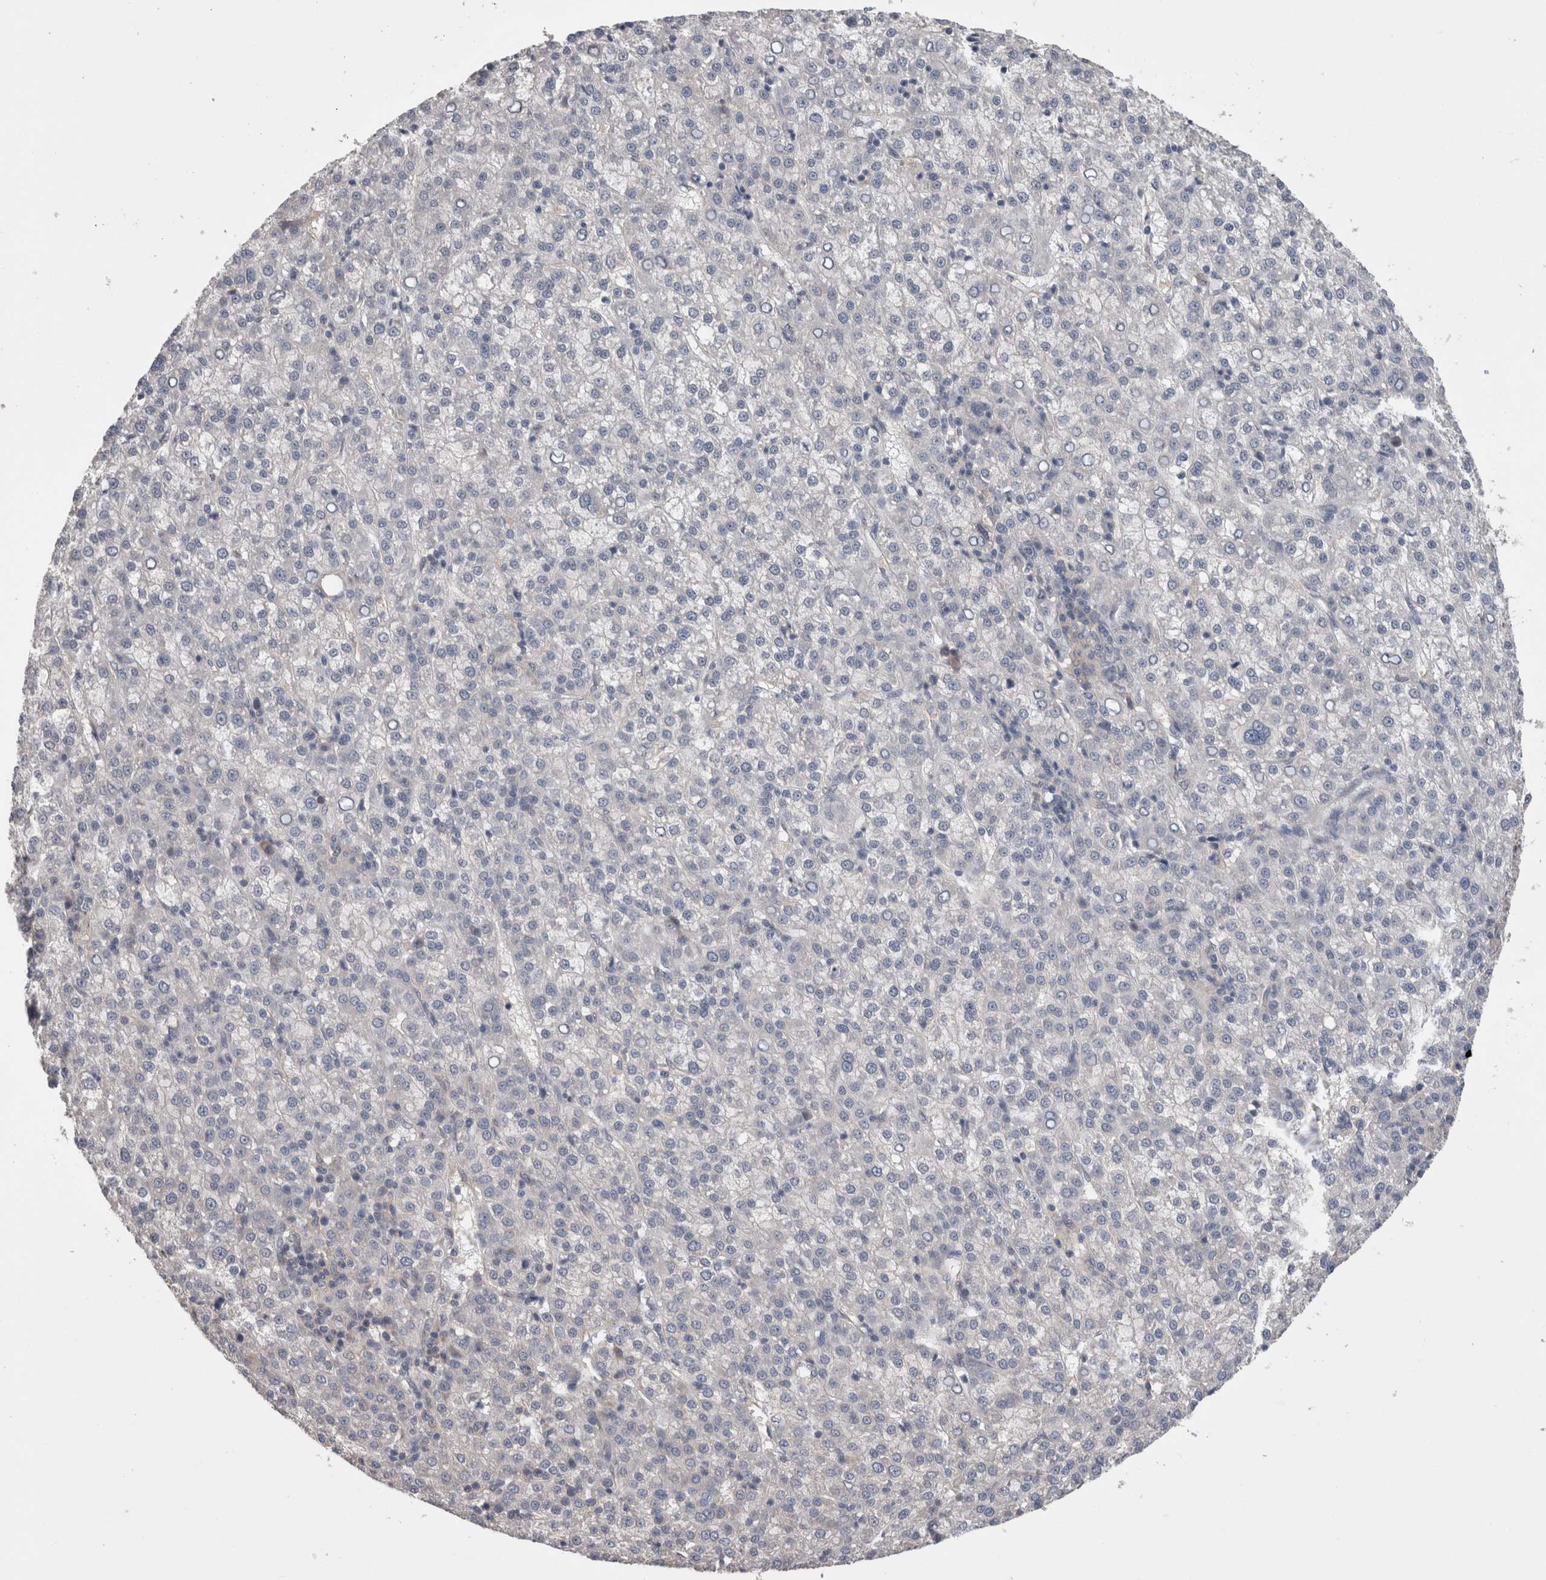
{"staining": {"intensity": "negative", "quantity": "none", "location": "none"}, "tissue": "liver cancer", "cell_type": "Tumor cells", "image_type": "cancer", "snomed": [{"axis": "morphology", "description": "Carcinoma, Hepatocellular, NOS"}, {"axis": "topography", "description": "Liver"}], "caption": "Tumor cells show no significant positivity in liver hepatocellular carcinoma.", "gene": "DCTN6", "patient": {"sex": "female", "age": 58}}